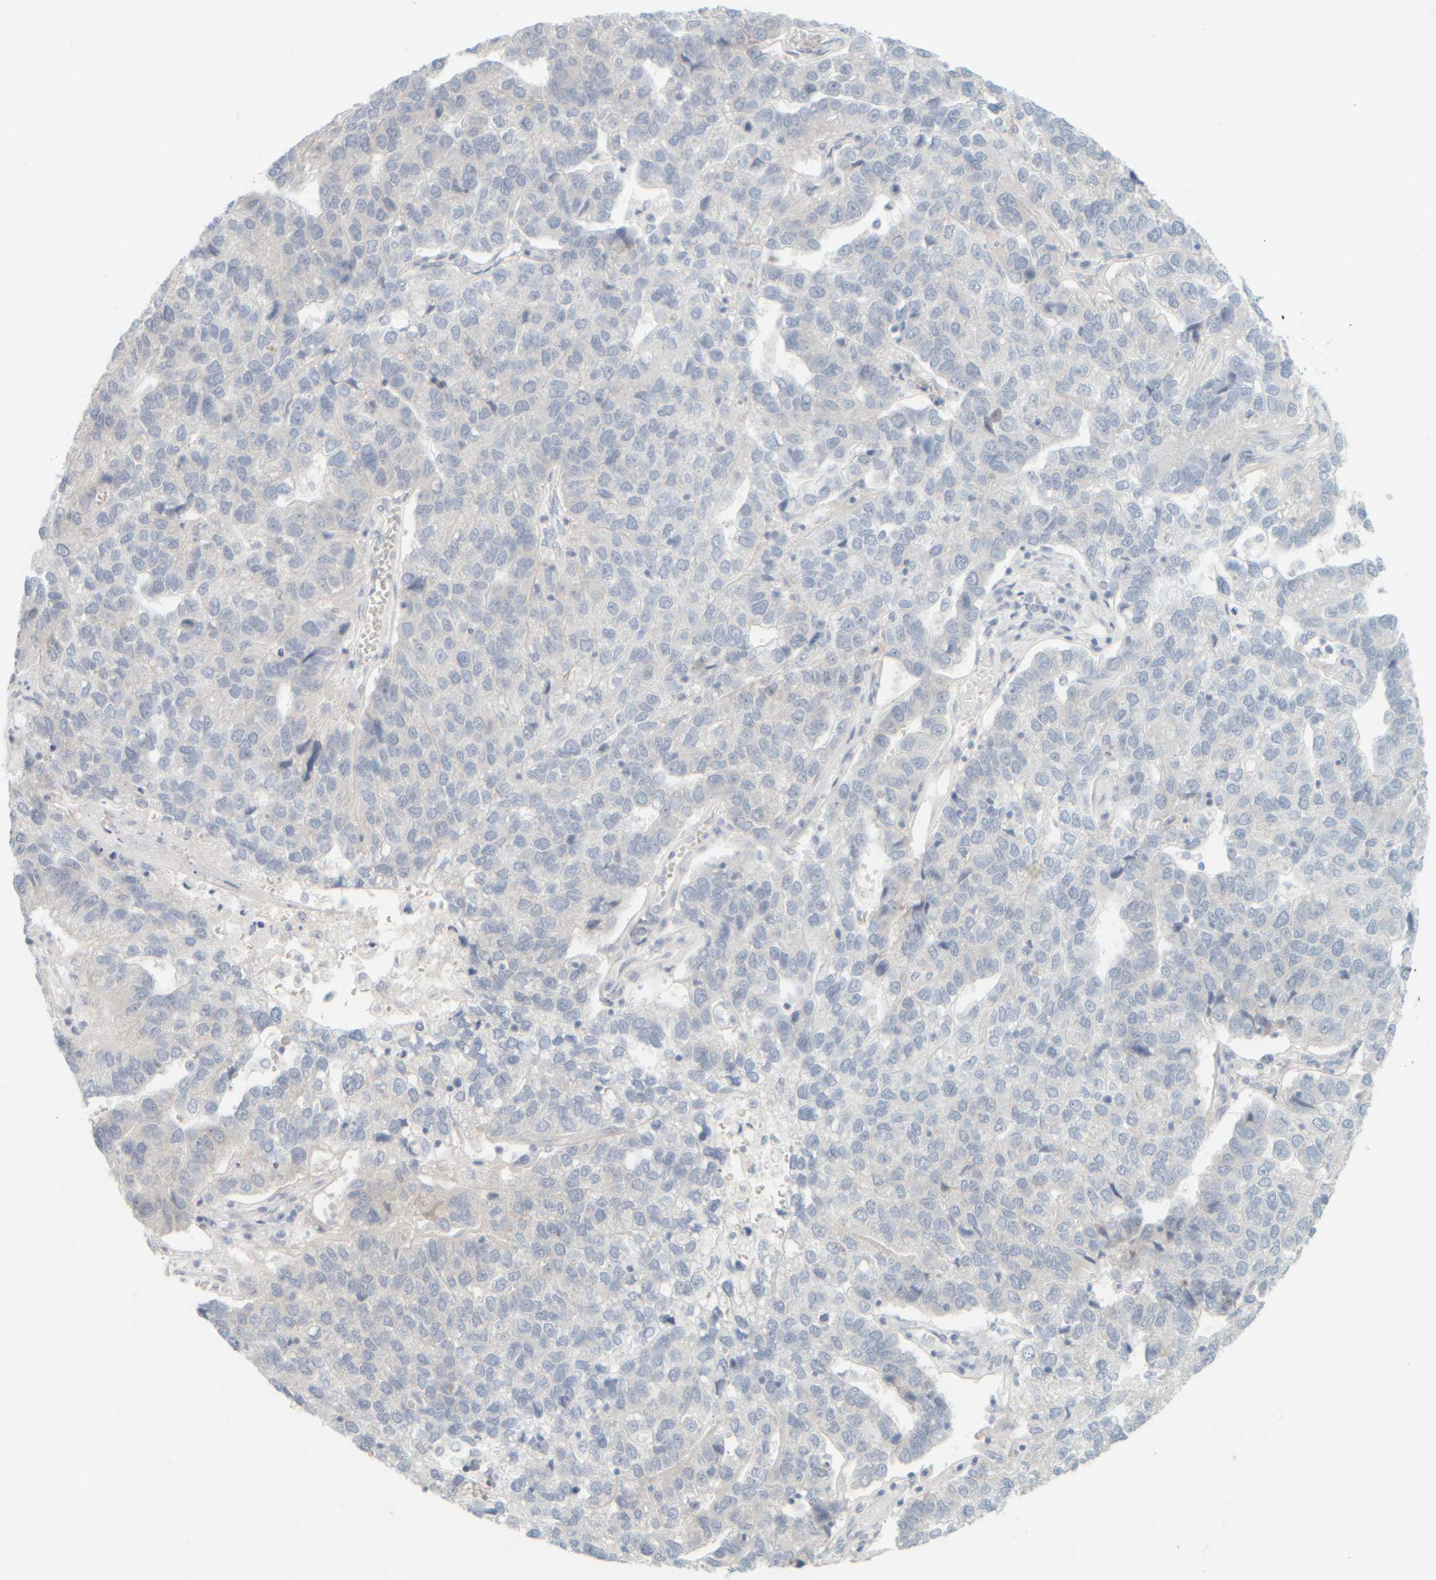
{"staining": {"intensity": "negative", "quantity": "none", "location": "none"}, "tissue": "pancreatic cancer", "cell_type": "Tumor cells", "image_type": "cancer", "snomed": [{"axis": "morphology", "description": "Adenocarcinoma, NOS"}, {"axis": "topography", "description": "Pancreas"}], "caption": "High power microscopy photomicrograph of an IHC photomicrograph of pancreatic adenocarcinoma, revealing no significant expression in tumor cells. (Immunohistochemistry, brightfield microscopy, high magnification).", "gene": "PTGES3L-AARSD1", "patient": {"sex": "female", "age": 61}}